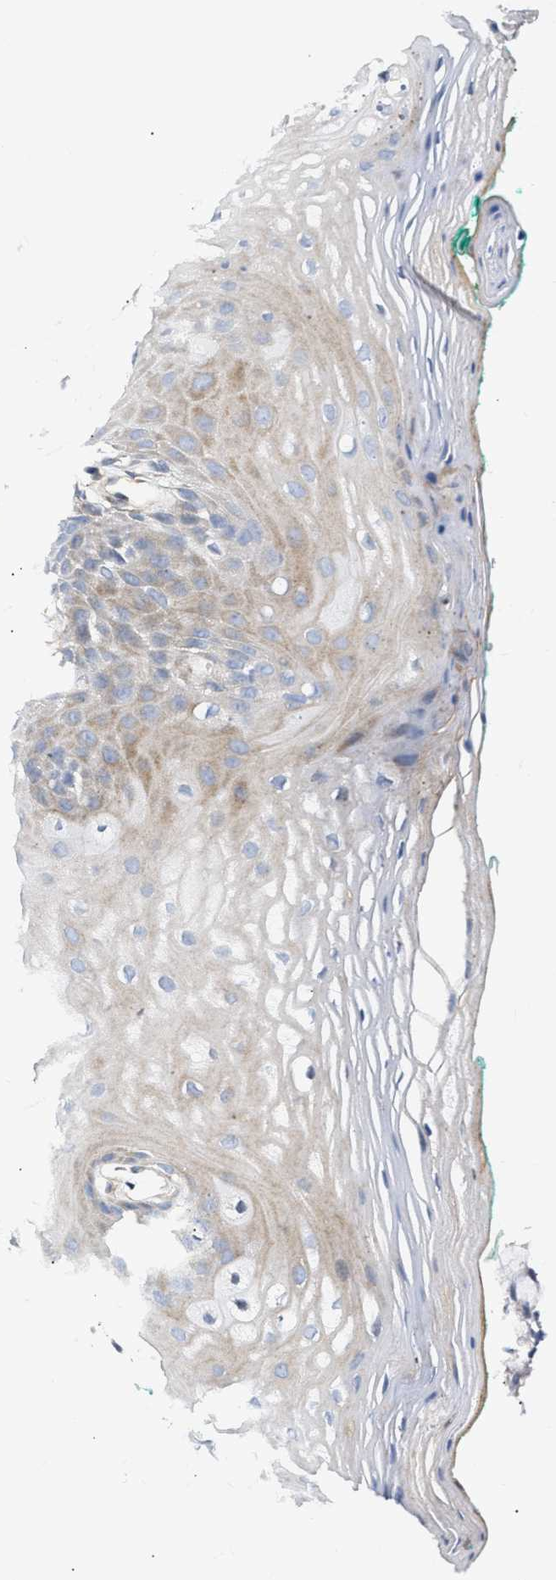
{"staining": {"intensity": "moderate", "quantity": "<25%", "location": "cytoplasmic/membranous"}, "tissue": "oral mucosa", "cell_type": "Squamous epithelial cells", "image_type": "normal", "snomed": [{"axis": "morphology", "description": "Normal tissue, NOS"}, {"axis": "topography", "description": "Skeletal muscle"}, {"axis": "topography", "description": "Oral tissue"}, {"axis": "topography", "description": "Peripheral nerve tissue"}], "caption": "Oral mucosa stained with IHC reveals moderate cytoplasmic/membranous staining in approximately <25% of squamous epithelial cells.", "gene": "FHL1", "patient": {"sex": "female", "age": 84}}